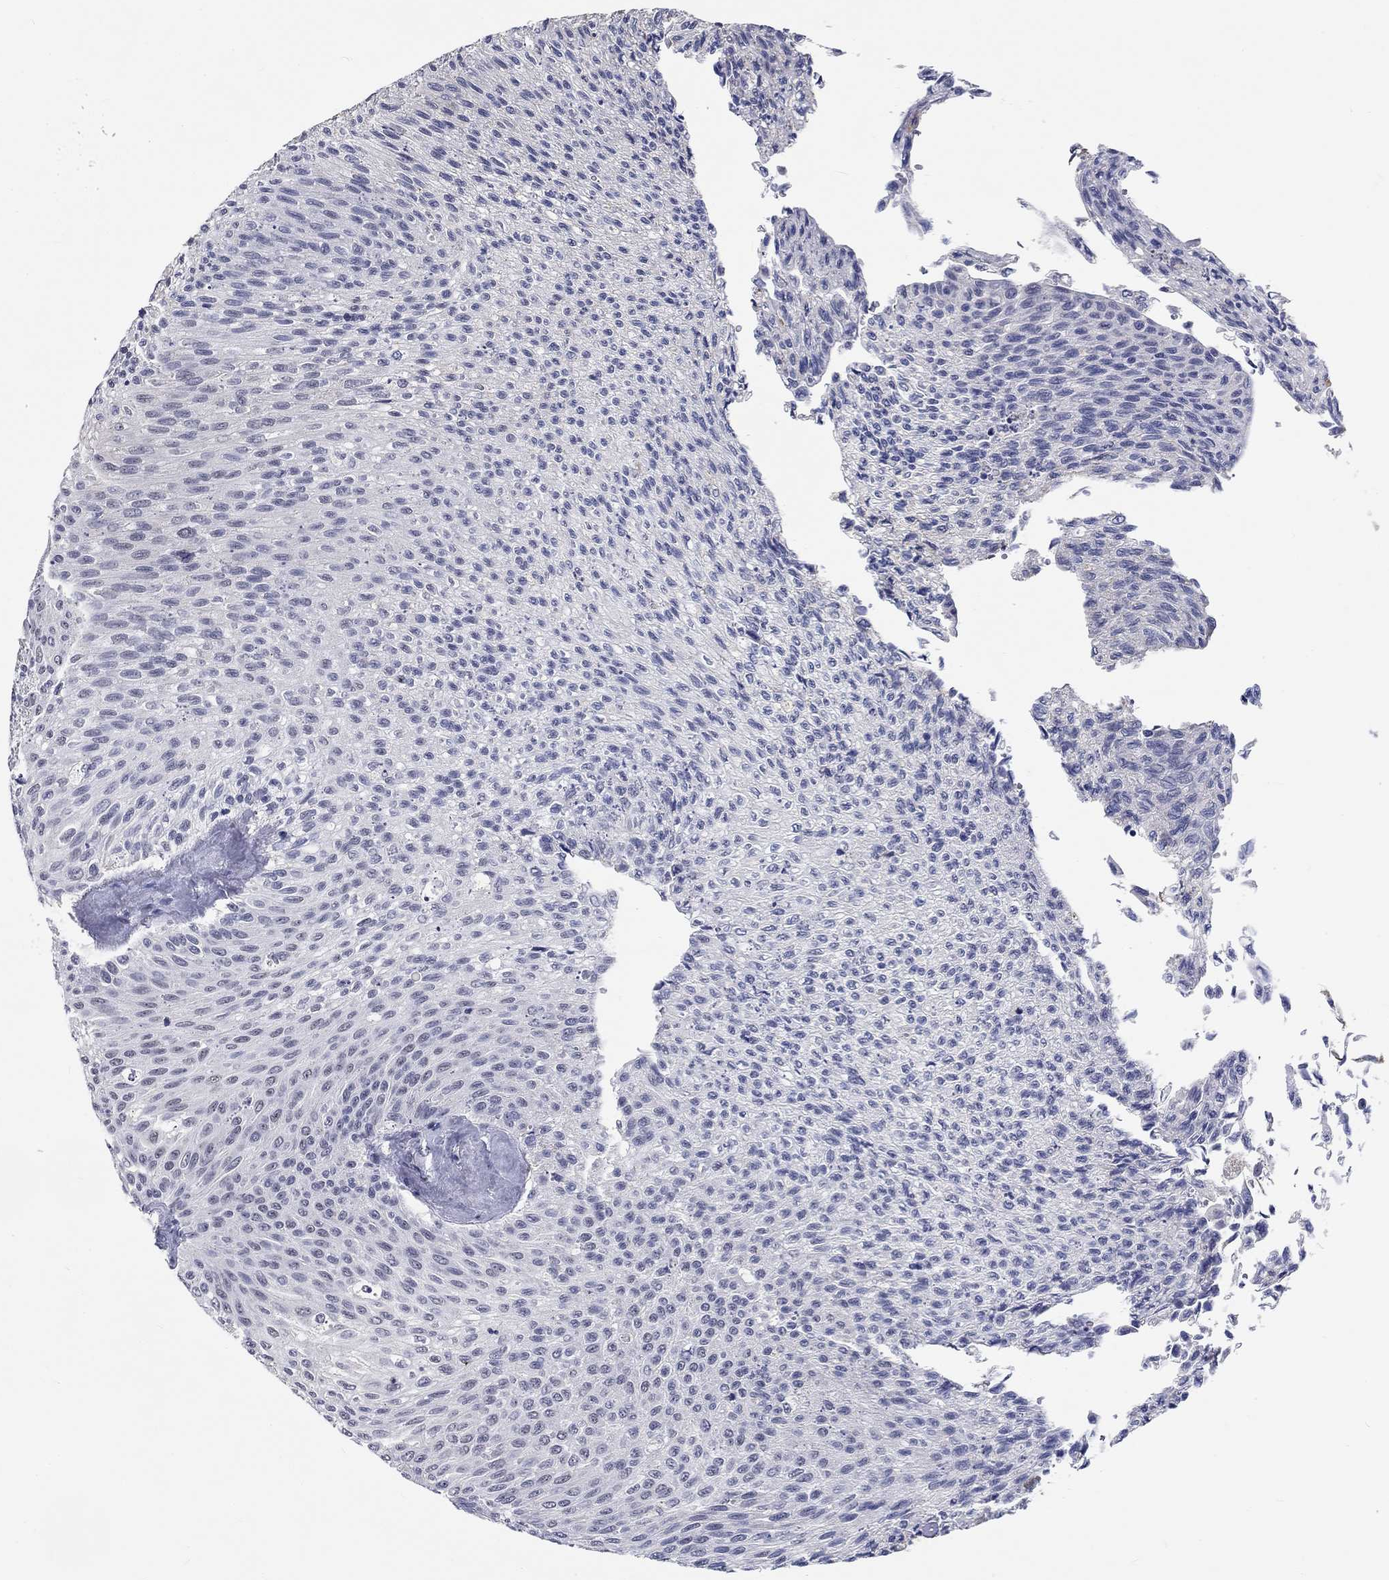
{"staining": {"intensity": "negative", "quantity": "none", "location": "none"}, "tissue": "urothelial cancer", "cell_type": "Tumor cells", "image_type": "cancer", "snomed": [{"axis": "morphology", "description": "Urothelial carcinoma, Low grade"}, {"axis": "topography", "description": "Ureter, NOS"}, {"axis": "topography", "description": "Urinary bladder"}], "caption": "Immunohistochemistry image of neoplastic tissue: urothelial cancer stained with DAB exhibits no significant protein positivity in tumor cells.", "gene": "GRIN1", "patient": {"sex": "male", "age": 78}}